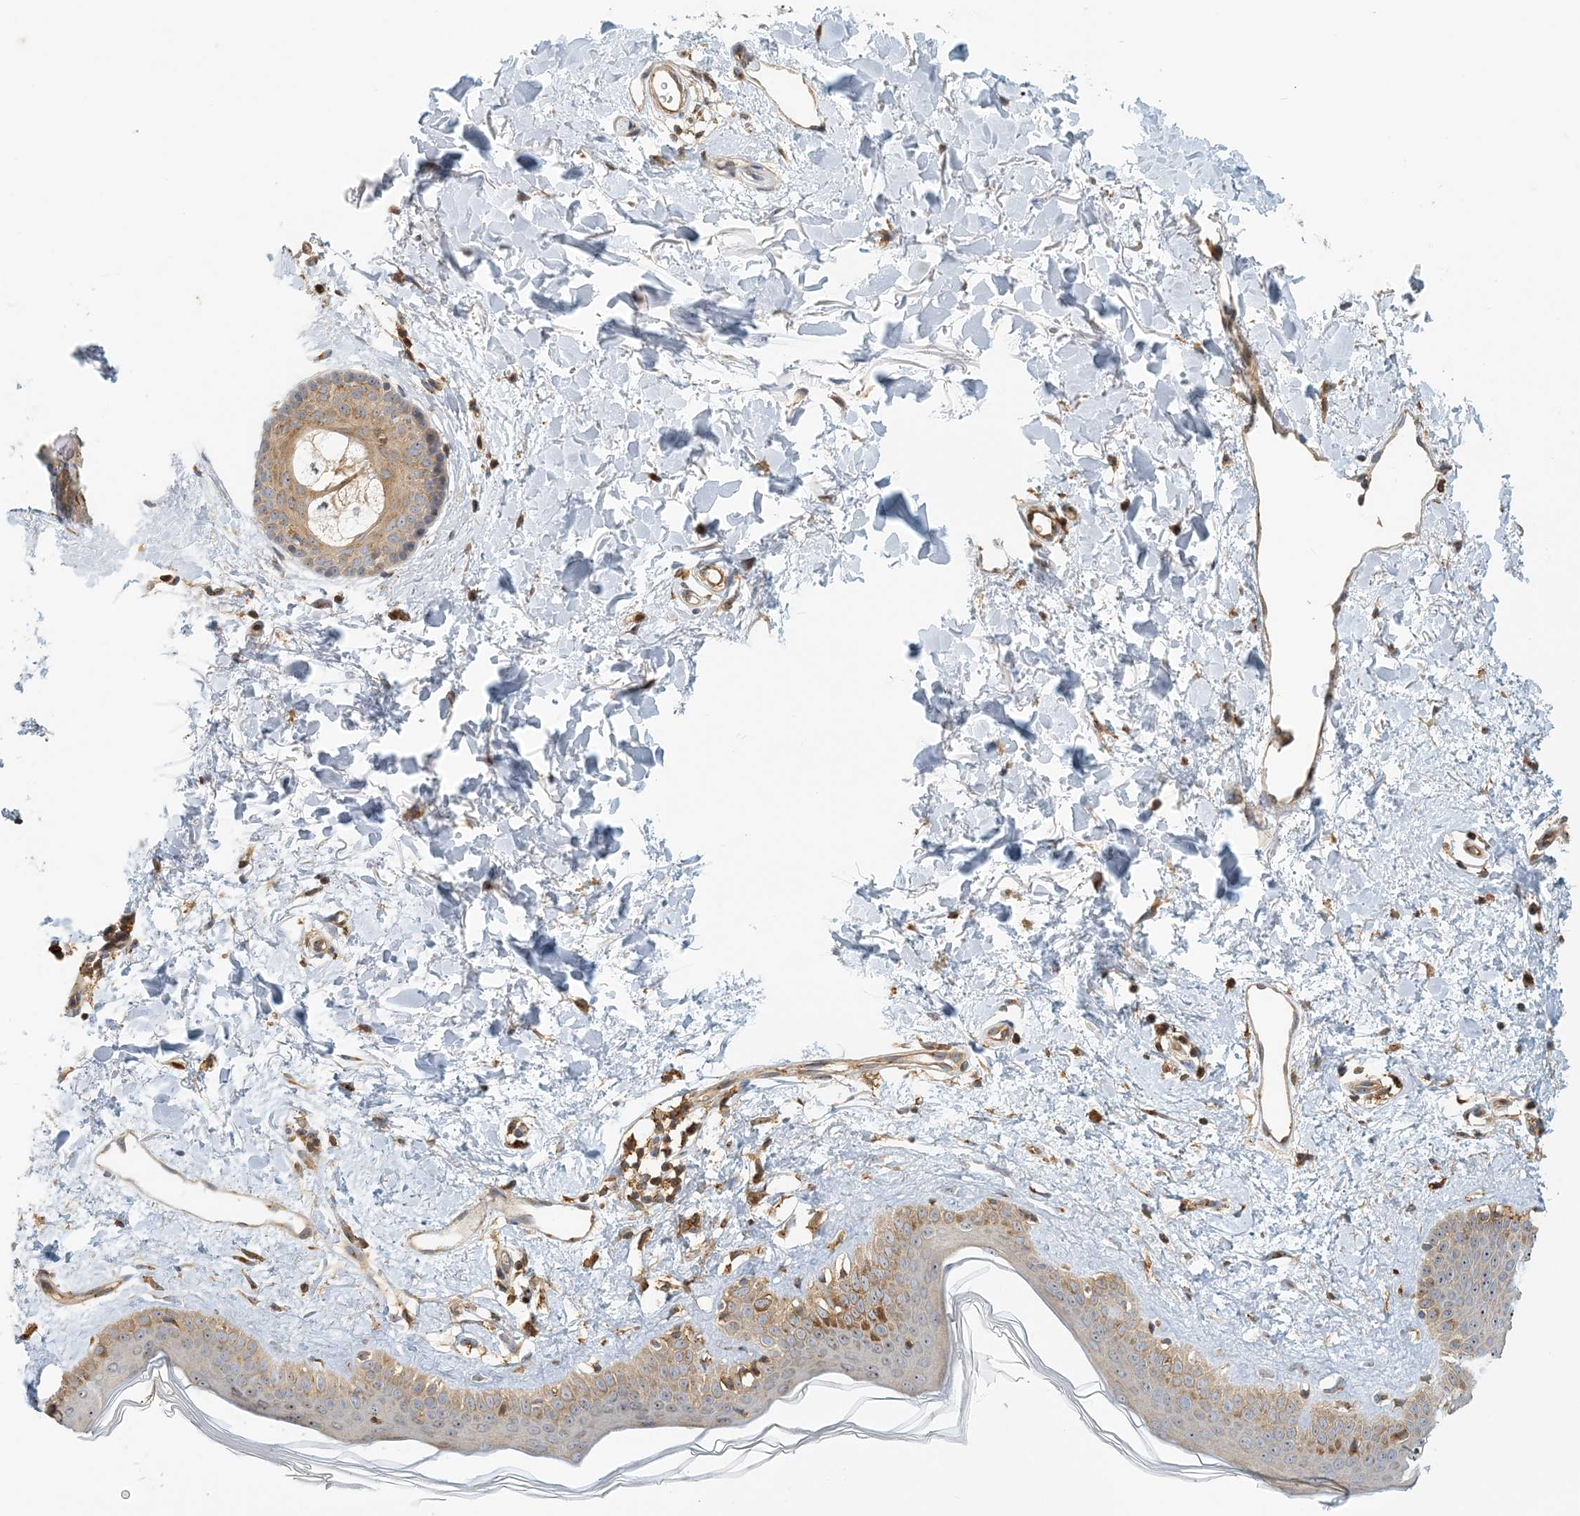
{"staining": {"intensity": "moderate", "quantity": "25%-75%", "location": "cytoplasmic/membranous"}, "tissue": "skin", "cell_type": "Fibroblasts", "image_type": "normal", "snomed": [{"axis": "morphology", "description": "Normal tissue, NOS"}, {"axis": "topography", "description": "Skin"}], "caption": "Approximately 25%-75% of fibroblasts in normal human skin display moderate cytoplasmic/membranous protein positivity as visualized by brown immunohistochemical staining.", "gene": "COLEC11", "patient": {"sex": "female", "age": 58}}